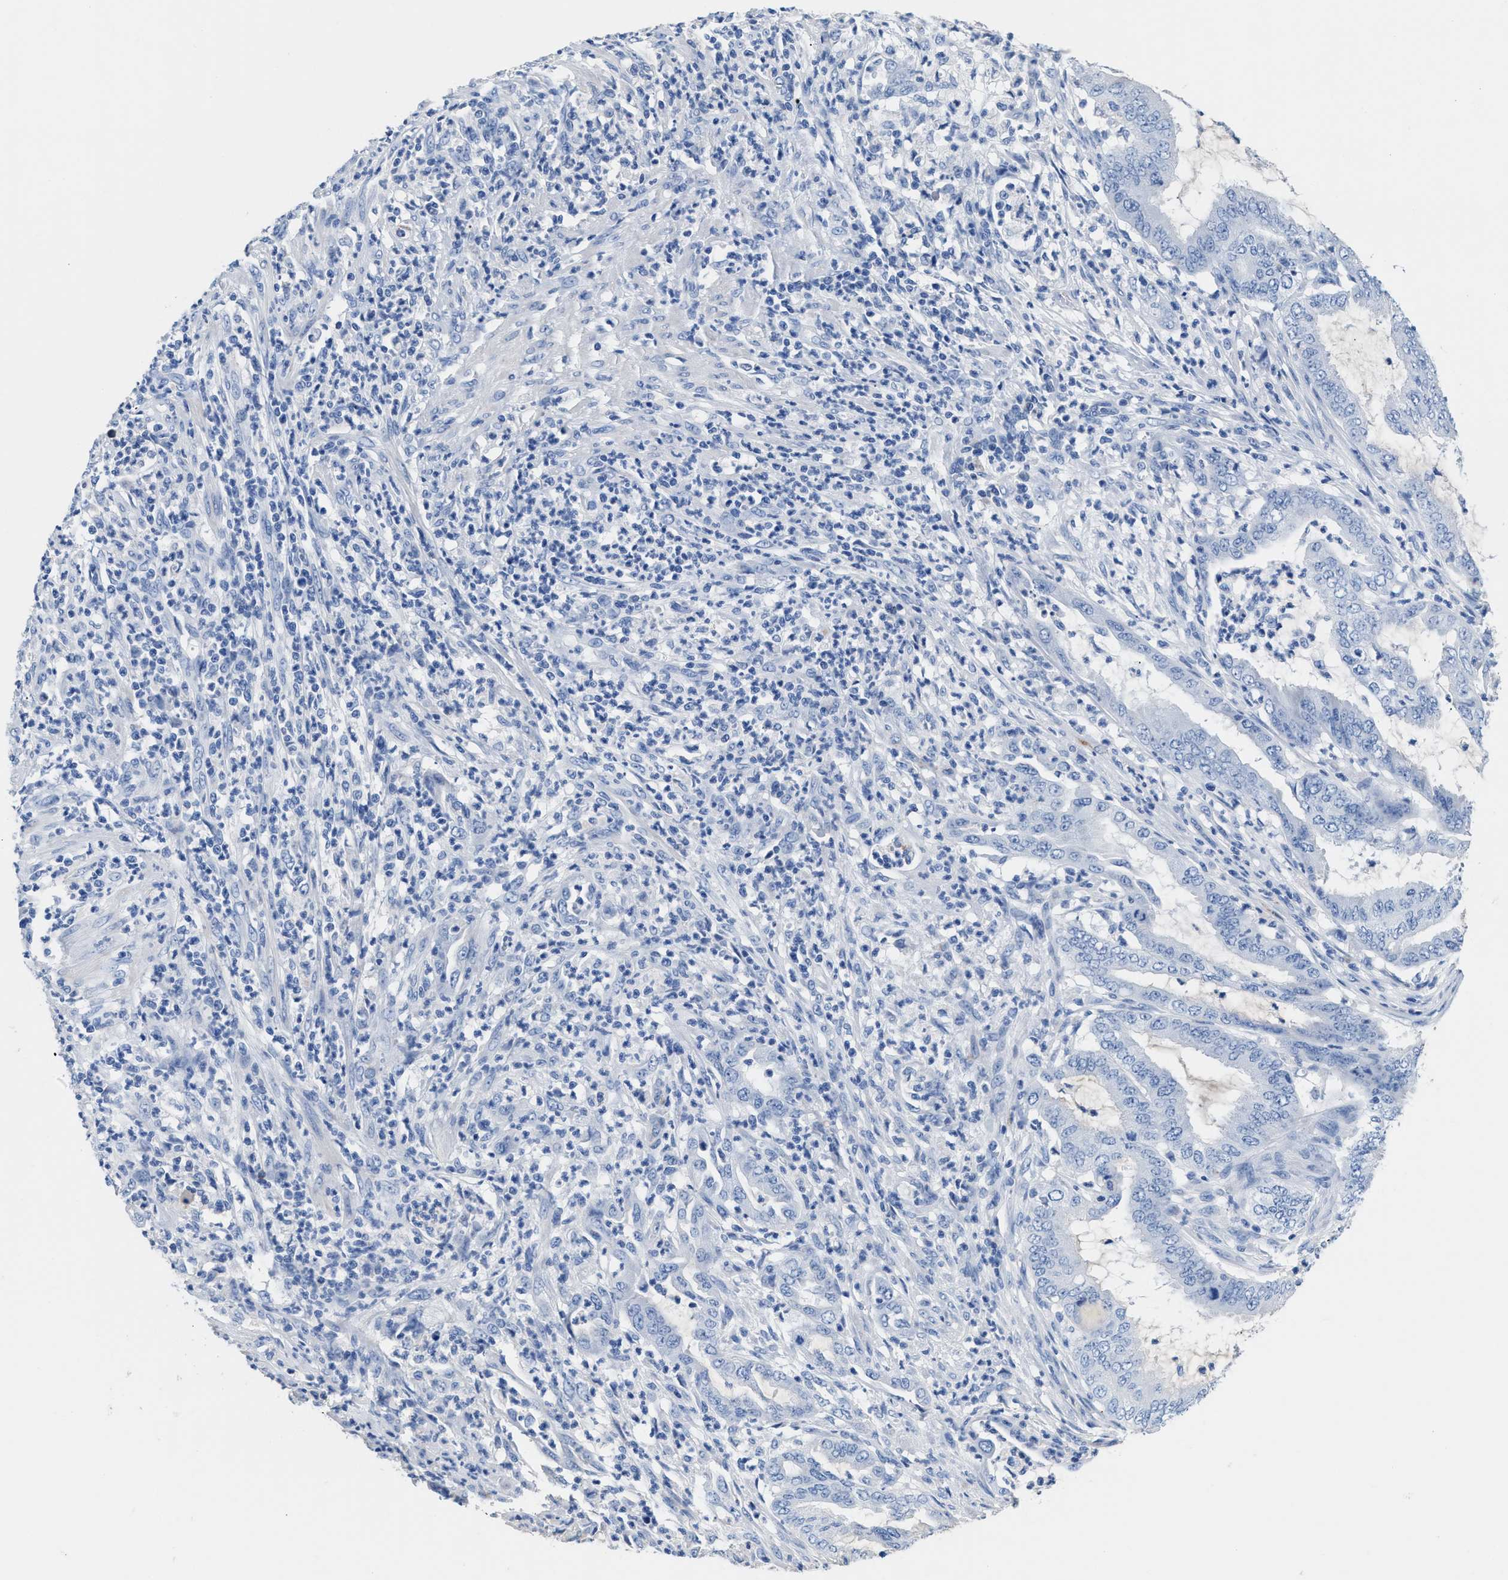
{"staining": {"intensity": "negative", "quantity": "none", "location": "none"}, "tissue": "endometrial cancer", "cell_type": "Tumor cells", "image_type": "cancer", "snomed": [{"axis": "morphology", "description": "Adenocarcinoma, NOS"}, {"axis": "topography", "description": "Endometrium"}], "caption": "Histopathology image shows no significant protein staining in tumor cells of endometrial cancer.", "gene": "SLFN13", "patient": {"sex": "female", "age": 51}}